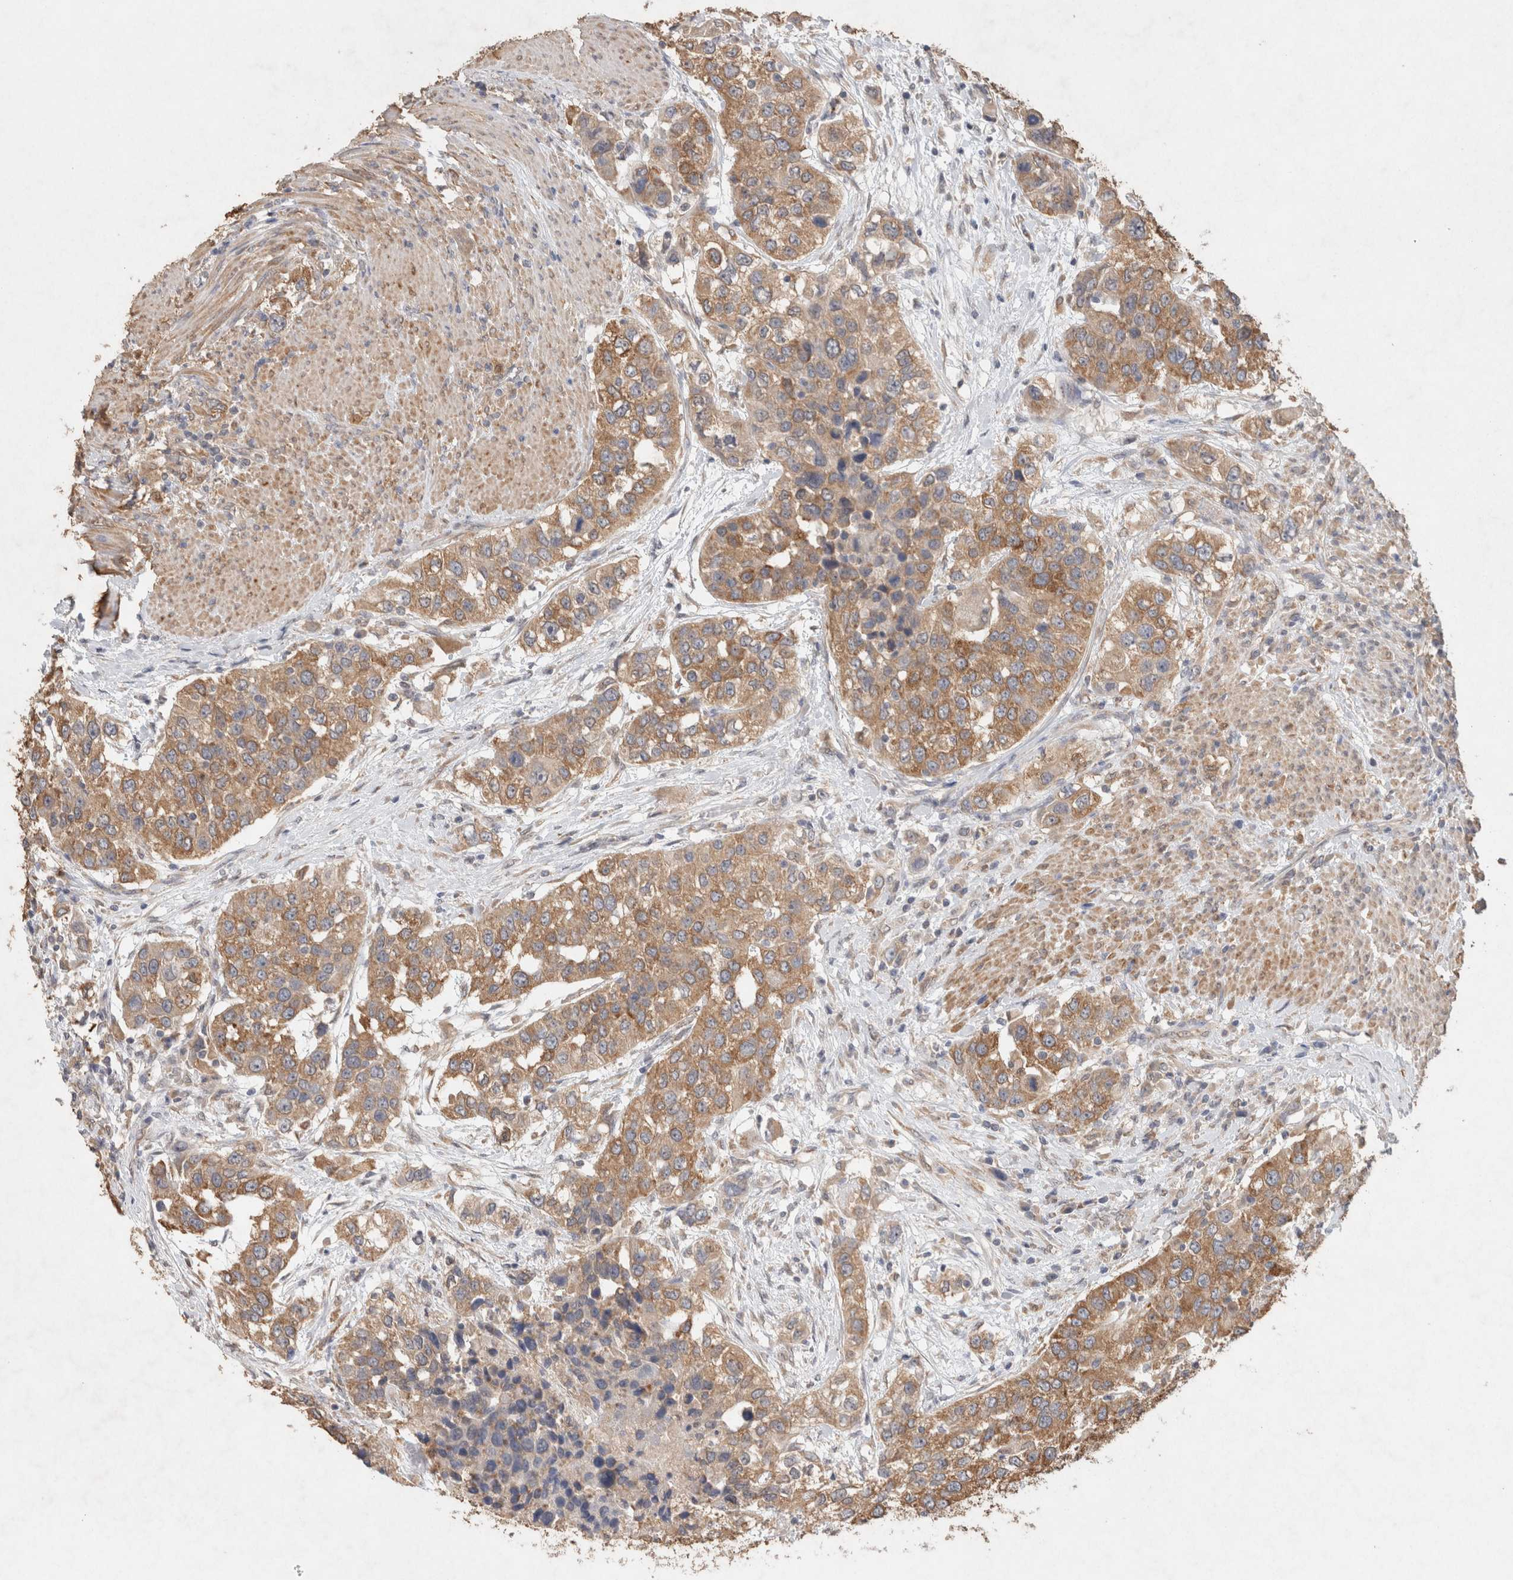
{"staining": {"intensity": "moderate", "quantity": ">75%", "location": "cytoplasmic/membranous"}, "tissue": "urothelial cancer", "cell_type": "Tumor cells", "image_type": "cancer", "snomed": [{"axis": "morphology", "description": "Urothelial carcinoma, High grade"}, {"axis": "topography", "description": "Urinary bladder"}], "caption": "Urothelial carcinoma (high-grade) was stained to show a protein in brown. There is medium levels of moderate cytoplasmic/membranous expression in about >75% of tumor cells.", "gene": "RAB14", "patient": {"sex": "female", "age": 80}}